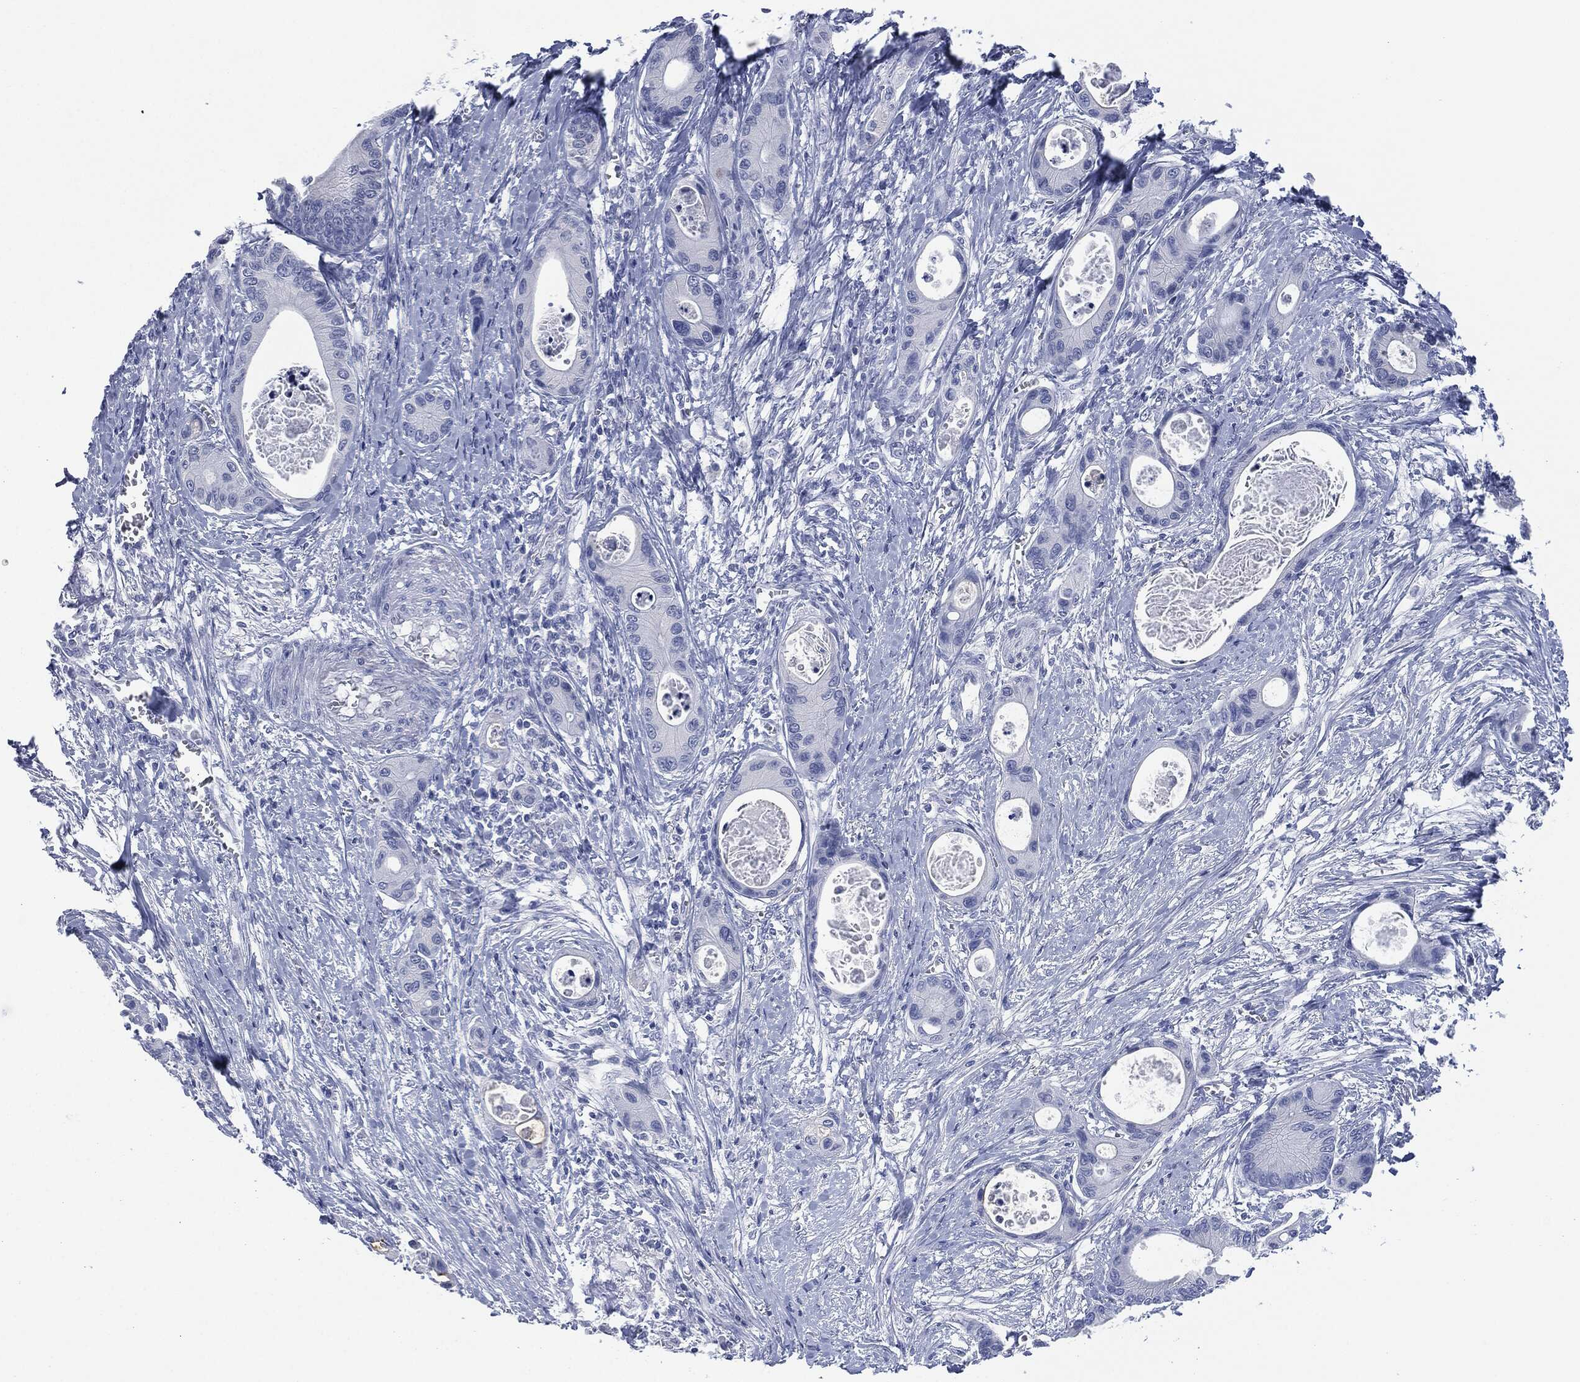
{"staining": {"intensity": "negative", "quantity": "none", "location": "none"}, "tissue": "colorectal cancer", "cell_type": "Tumor cells", "image_type": "cancer", "snomed": [{"axis": "morphology", "description": "Adenocarcinoma, NOS"}, {"axis": "topography", "description": "Colon"}], "caption": "A histopathology image of human colorectal cancer is negative for staining in tumor cells.", "gene": "MUC16", "patient": {"sex": "female", "age": 78}}